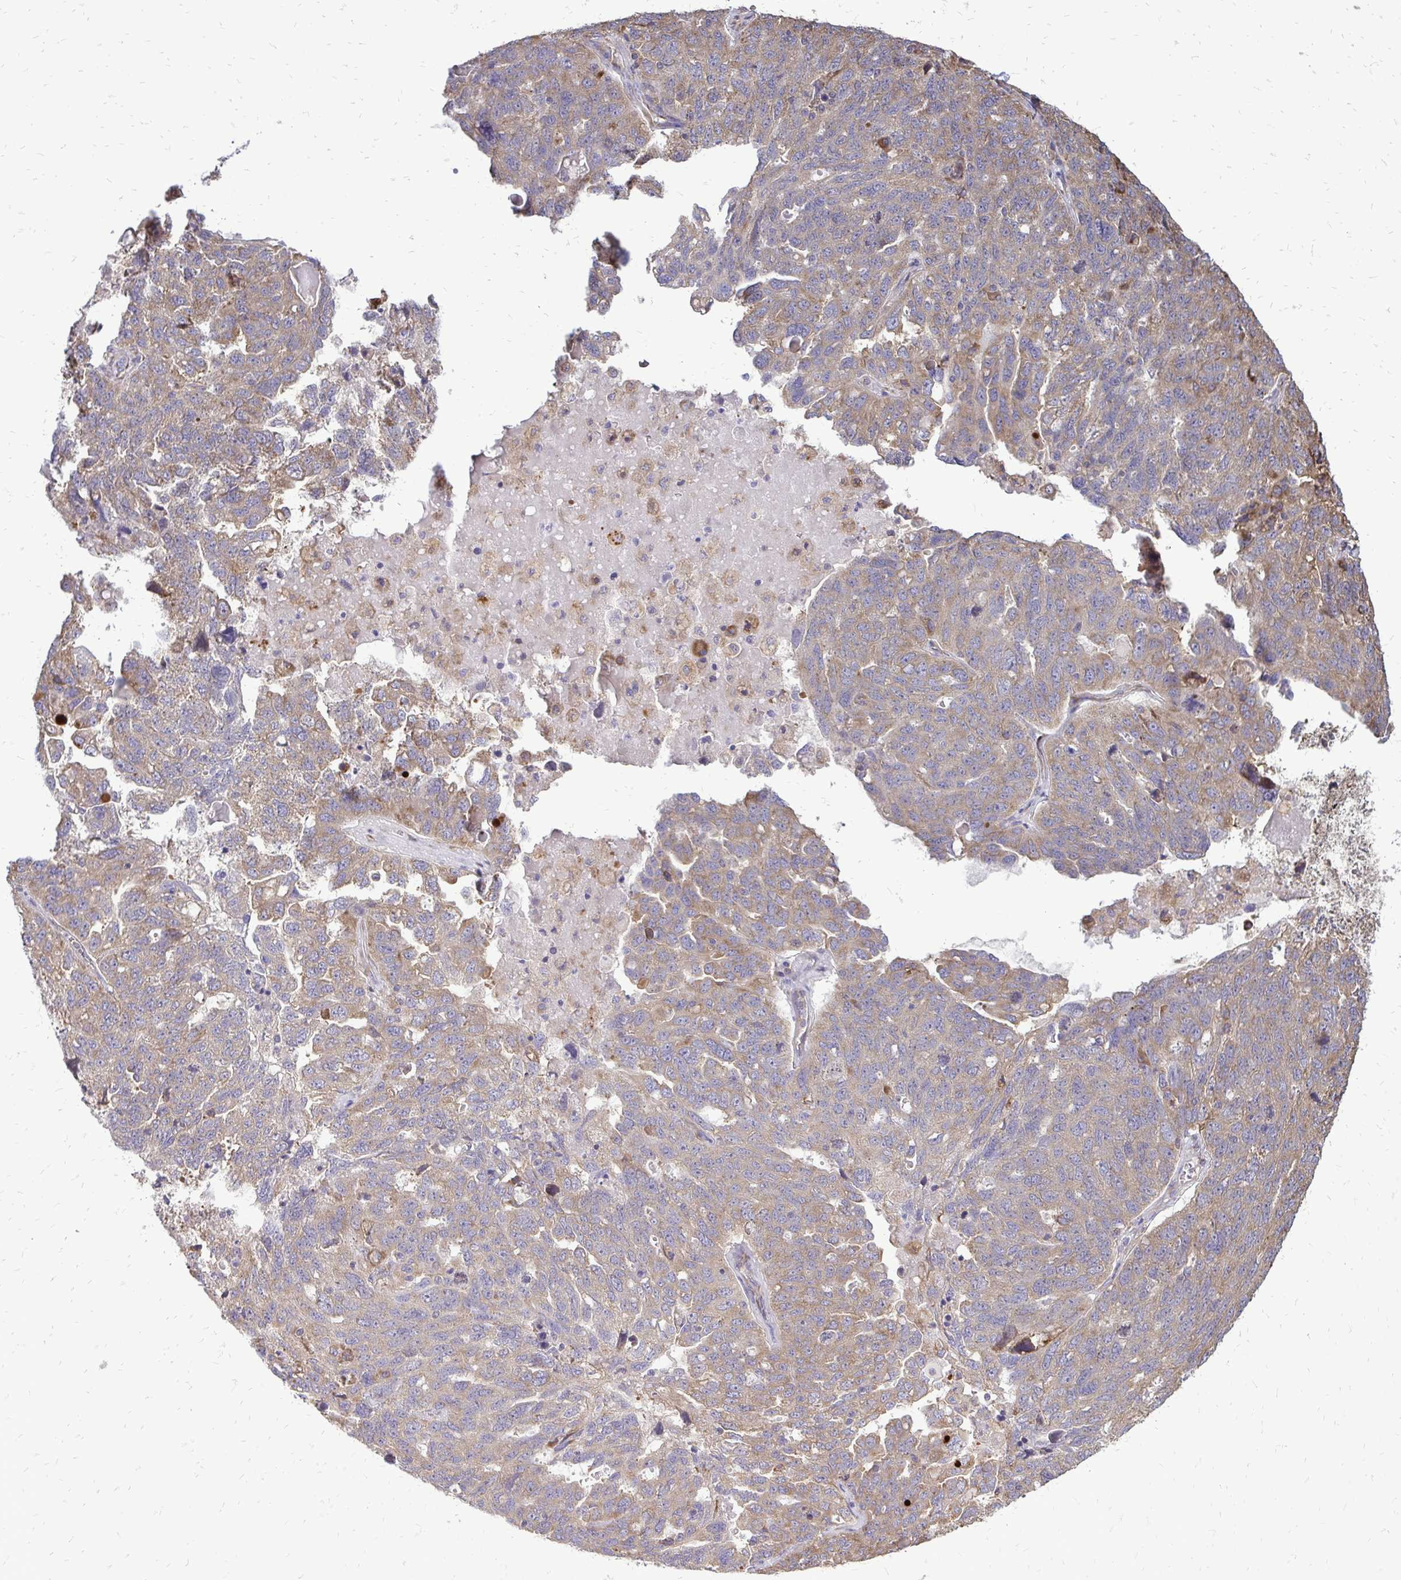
{"staining": {"intensity": "weak", "quantity": ">75%", "location": "cytoplasmic/membranous"}, "tissue": "ovarian cancer", "cell_type": "Tumor cells", "image_type": "cancer", "snomed": [{"axis": "morphology", "description": "Cystadenocarcinoma, serous, NOS"}, {"axis": "topography", "description": "Ovary"}], "caption": "Immunohistochemical staining of ovarian serous cystadenocarcinoma exhibits low levels of weak cytoplasmic/membranous expression in about >75% of tumor cells.", "gene": "RPS3", "patient": {"sex": "female", "age": 71}}